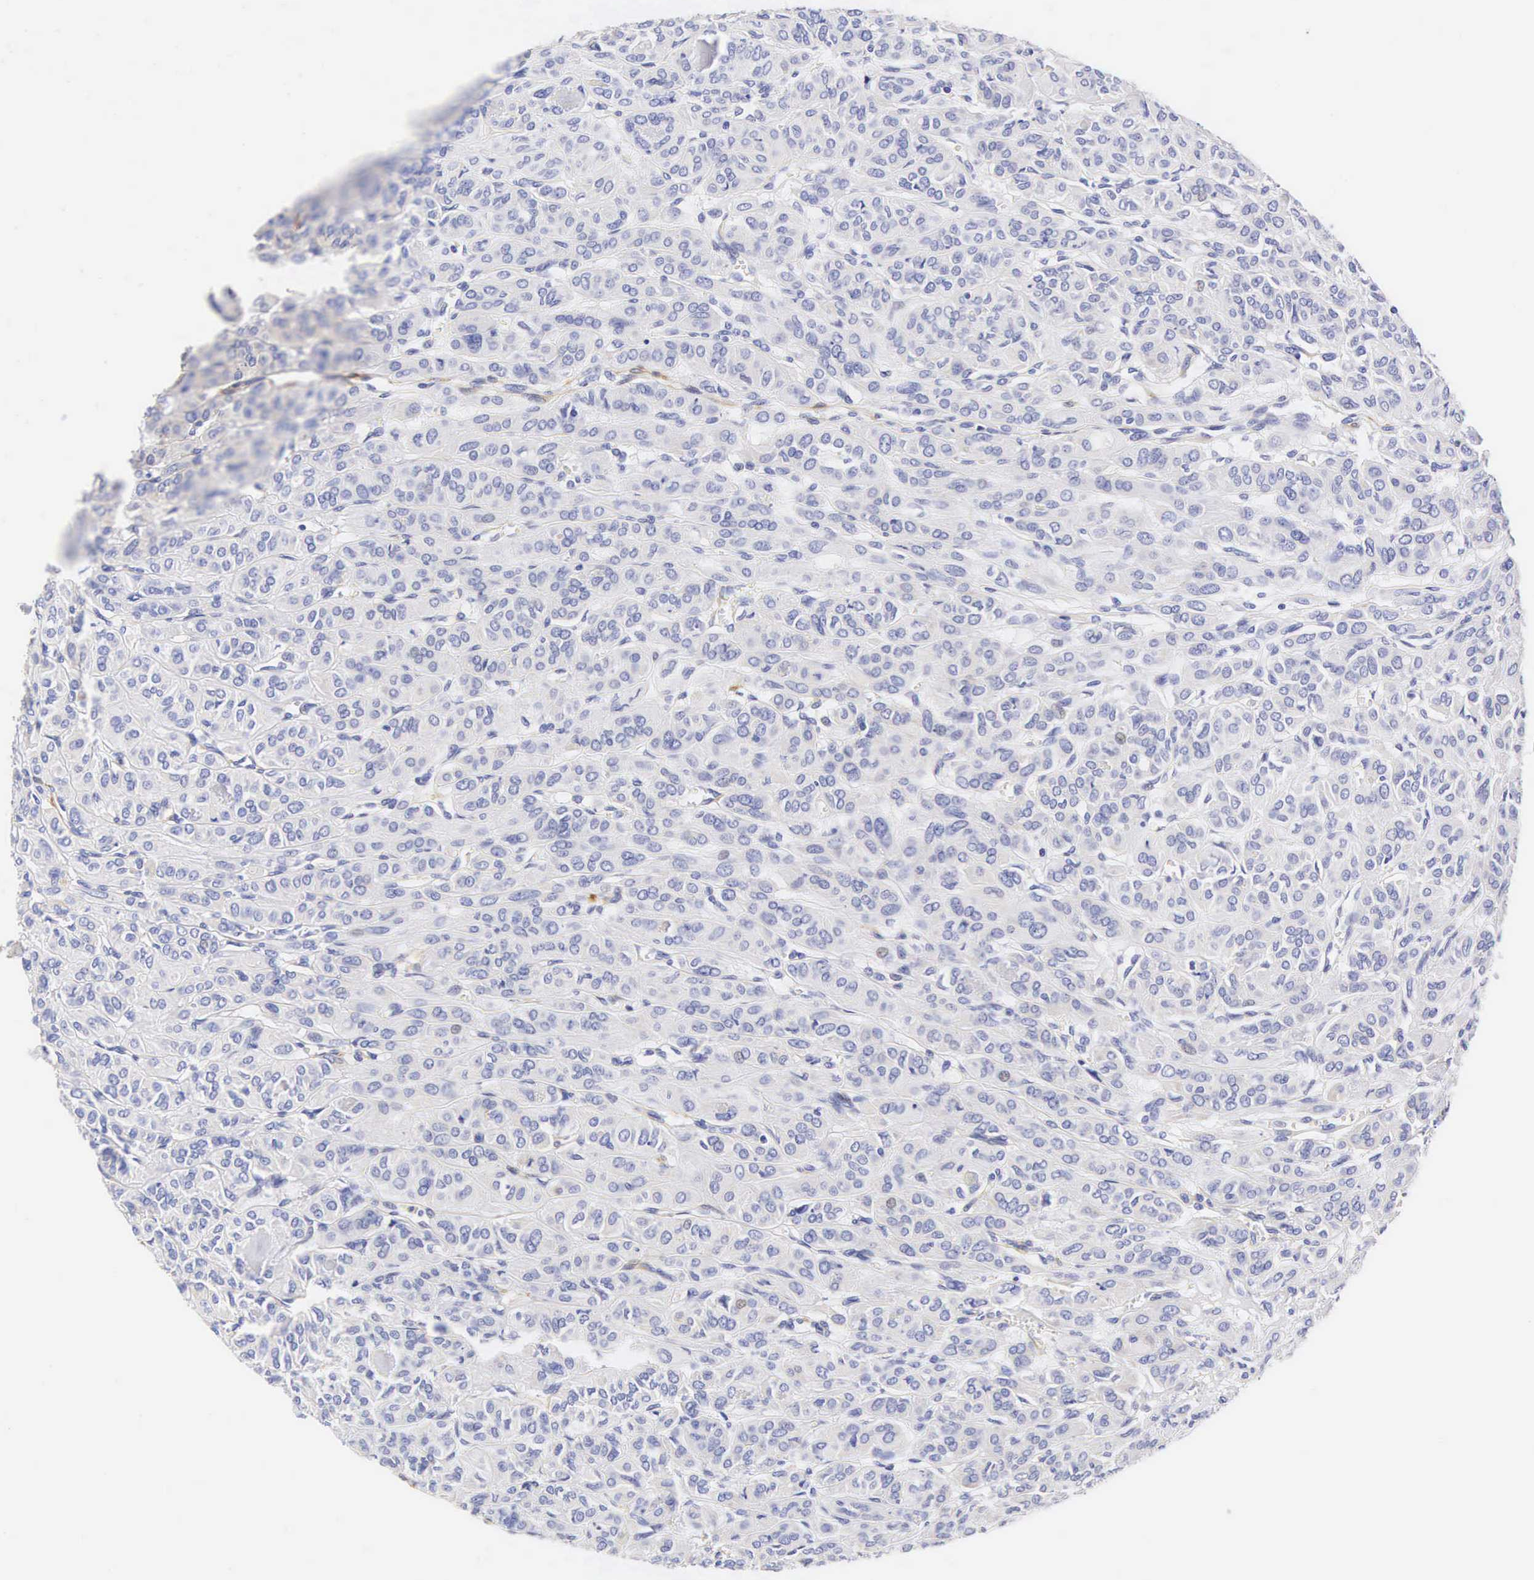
{"staining": {"intensity": "negative", "quantity": "none", "location": "none"}, "tissue": "thyroid cancer", "cell_type": "Tumor cells", "image_type": "cancer", "snomed": [{"axis": "morphology", "description": "Follicular adenoma carcinoma, NOS"}, {"axis": "topography", "description": "Thyroid gland"}], "caption": "Human thyroid cancer (follicular adenoma carcinoma) stained for a protein using immunohistochemistry shows no positivity in tumor cells.", "gene": "CNN1", "patient": {"sex": "female", "age": 71}}